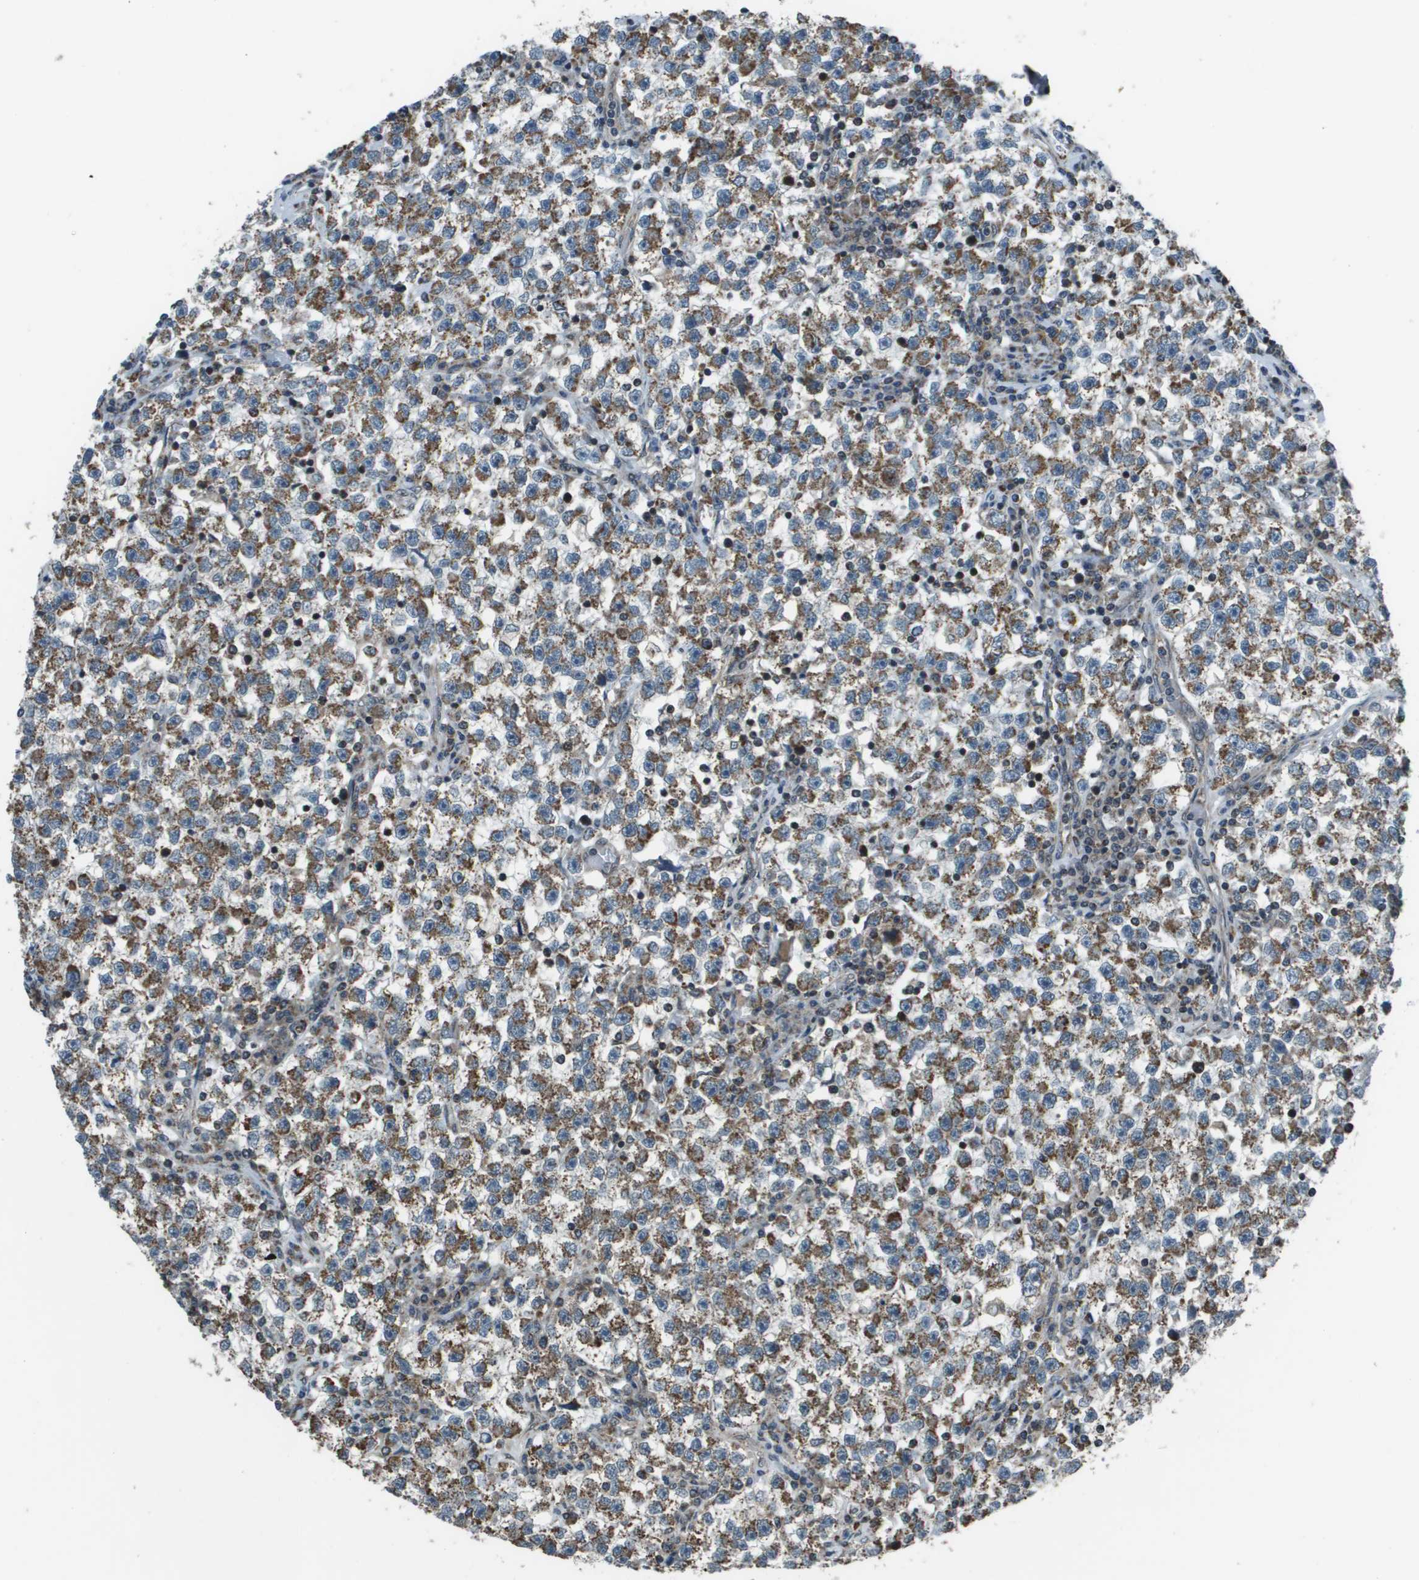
{"staining": {"intensity": "moderate", "quantity": ">75%", "location": "cytoplasmic/membranous"}, "tissue": "testis cancer", "cell_type": "Tumor cells", "image_type": "cancer", "snomed": [{"axis": "morphology", "description": "Seminoma, NOS"}, {"axis": "topography", "description": "Testis"}], "caption": "Immunohistochemical staining of seminoma (testis) shows medium levels of moderate cytoplasmic/membranous protein positivity in approximately >75% of tumor cells. The staining was performed using DAB (3,3'-diaminobenzidine) to visualize the protein expression in brown, while the nuclei were stained in blue with hematoxylin (Magnification: 20x).", "gene": "PPFIA1", "patient": {"sex": "male", "age": 22}}